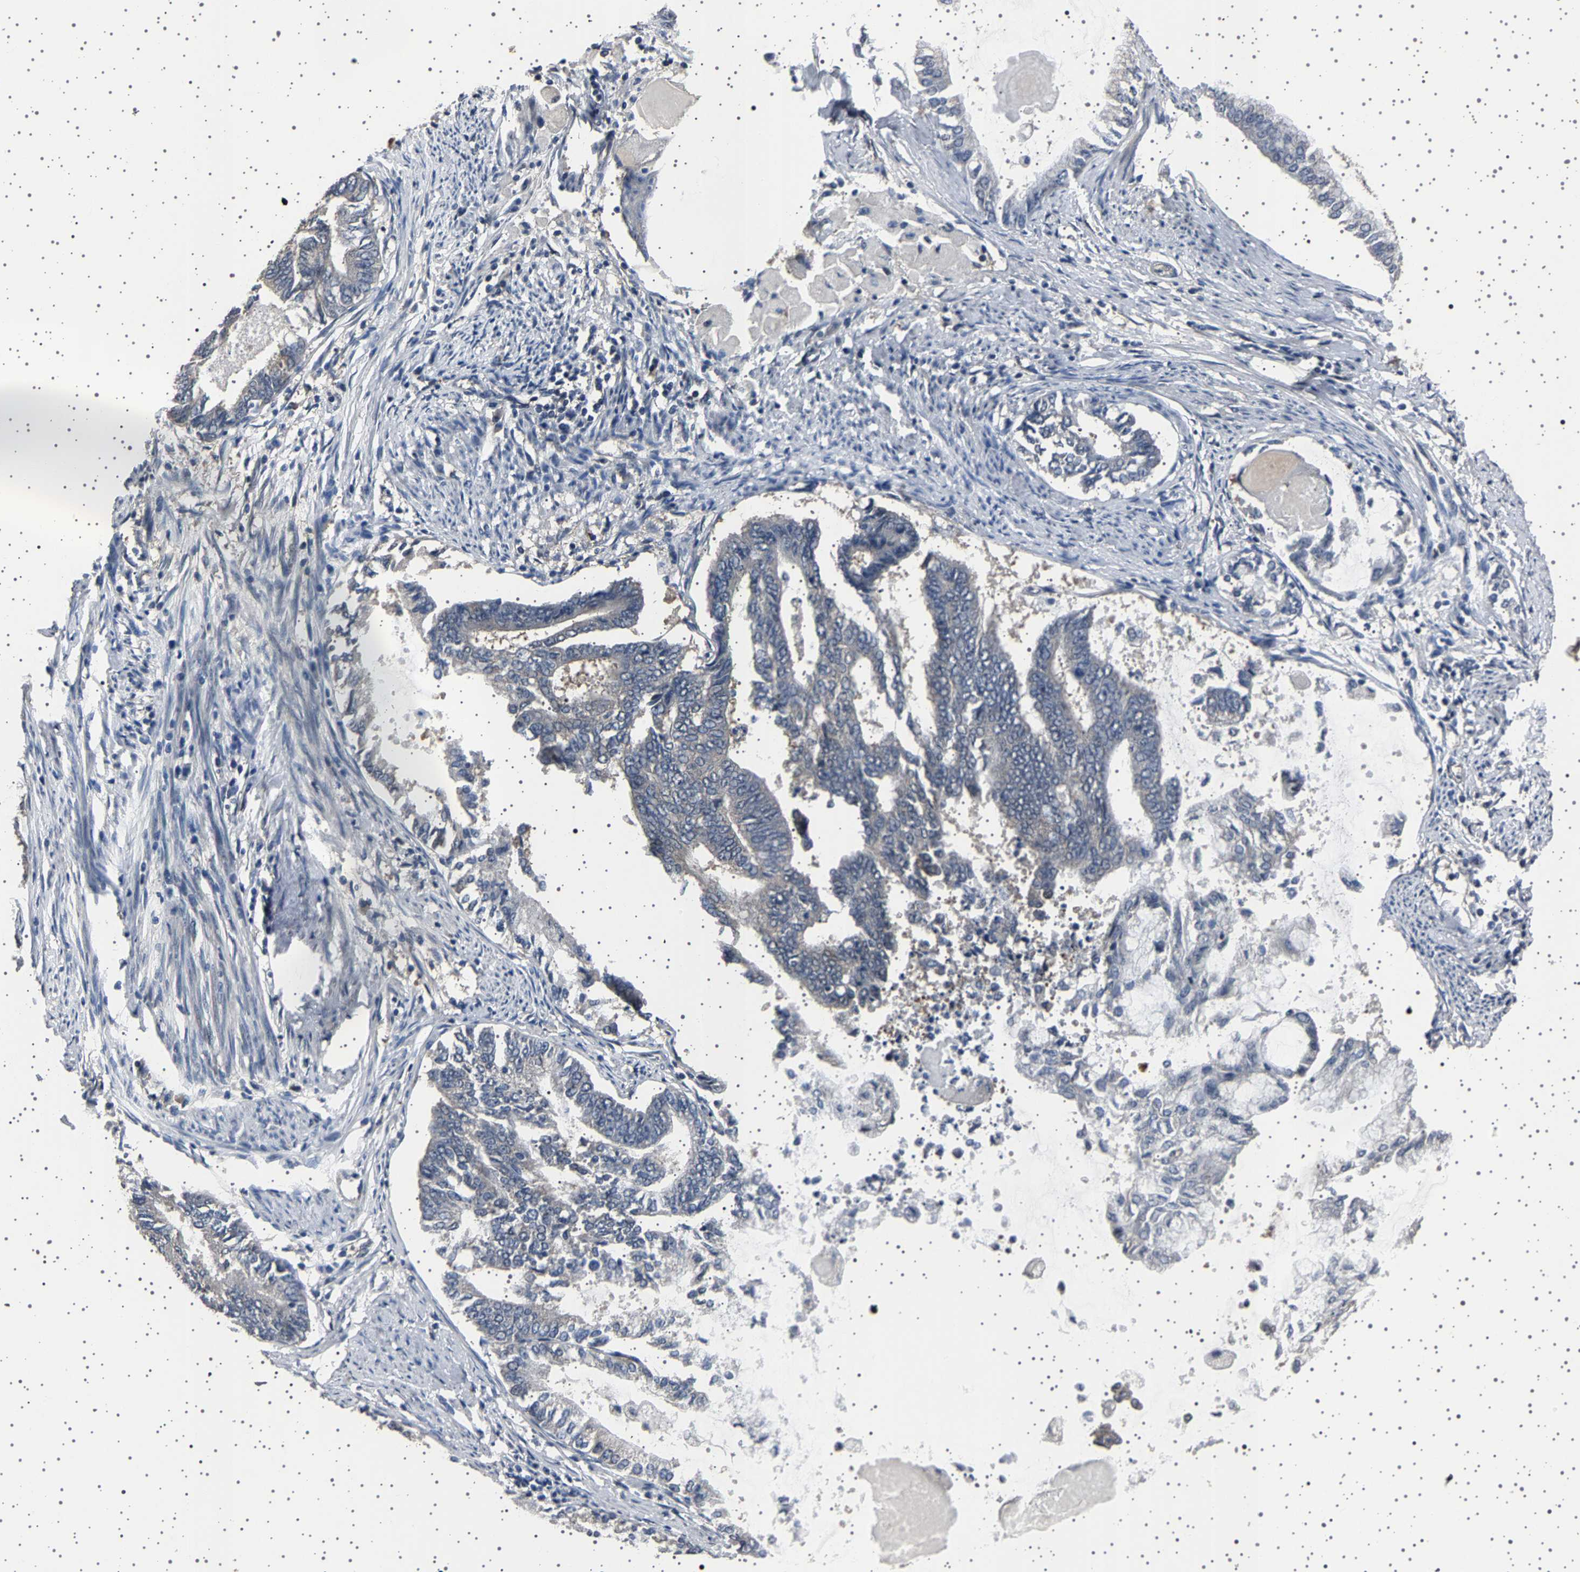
{"staining": {"intensity": "negative", "quantity": "none", "location": "none"}, "tissue": "endometrial cancer", "cell_type": "Tumor cells", "image_type": "cancer", "snomed": [{"axis": "morphology", "description": "Adenocarcinoma, NOS"}, {"axis": "topography", "description": "Endometrium"}], "caption": "This is an immunohistochemistry image of endometrial adenocarcinoma. There is no expression in tumor cells.", "gene": "NCKAP1", "patient": {"sex": "female", "age": 86}}